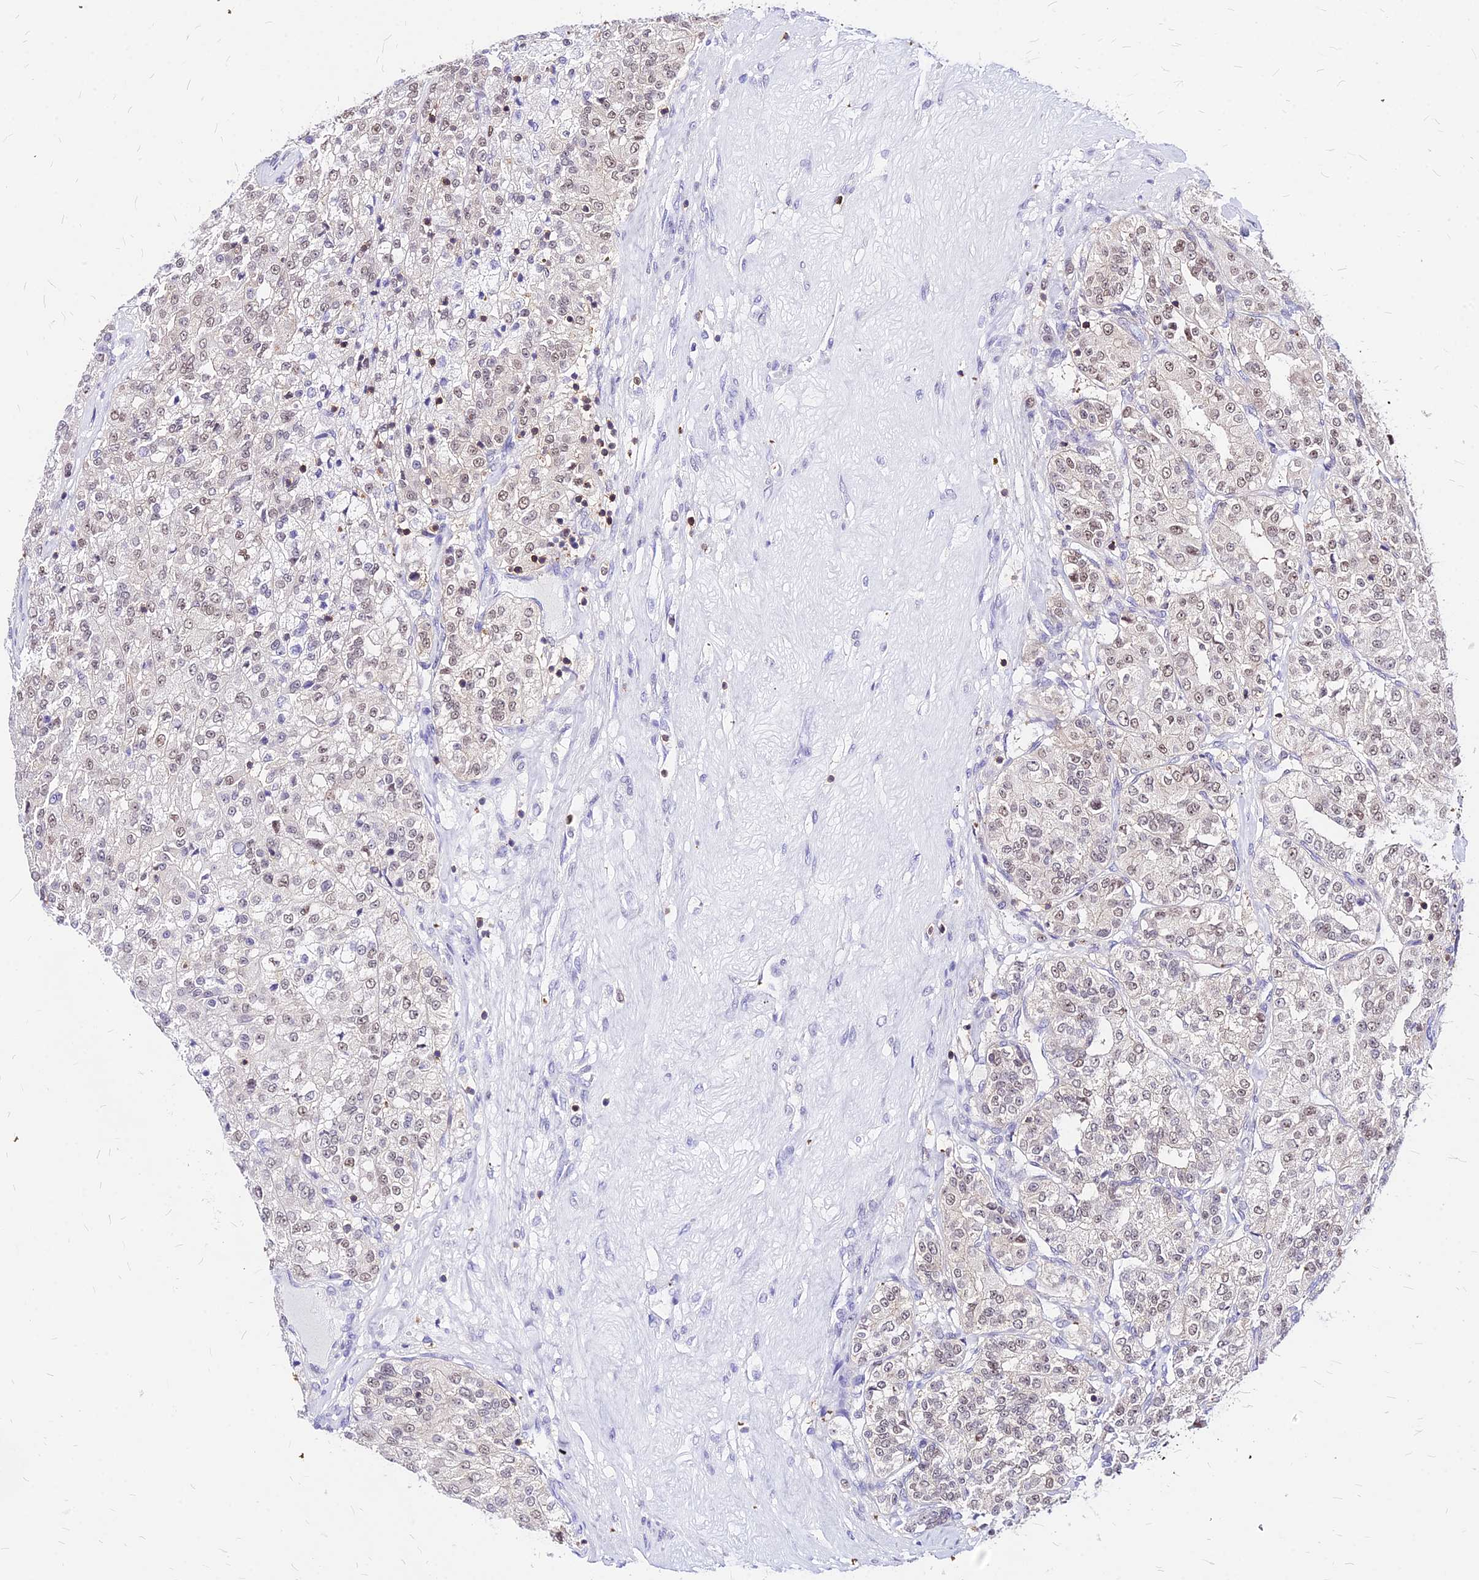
{"staining": {"intensity": "weak", "quantity": "25%-75%", "location": "nuclear"}, "tissue": "renal cancer", "cell_type": "Tumor cells", "image_type": "cancer", "snomed": [{"axis": "morphology", "description": "Adenocarcinoma, NOS"}, {"axis": "topography", "description": "Kidney"}], "caption": "This micrograph shows immunohistochemistry staining of human renal cancer, with low weak nuclear expression in about 25%-75% of tumor cells.", "gene": "PAXX", "patient": {"sex": "female", "age": 63}}